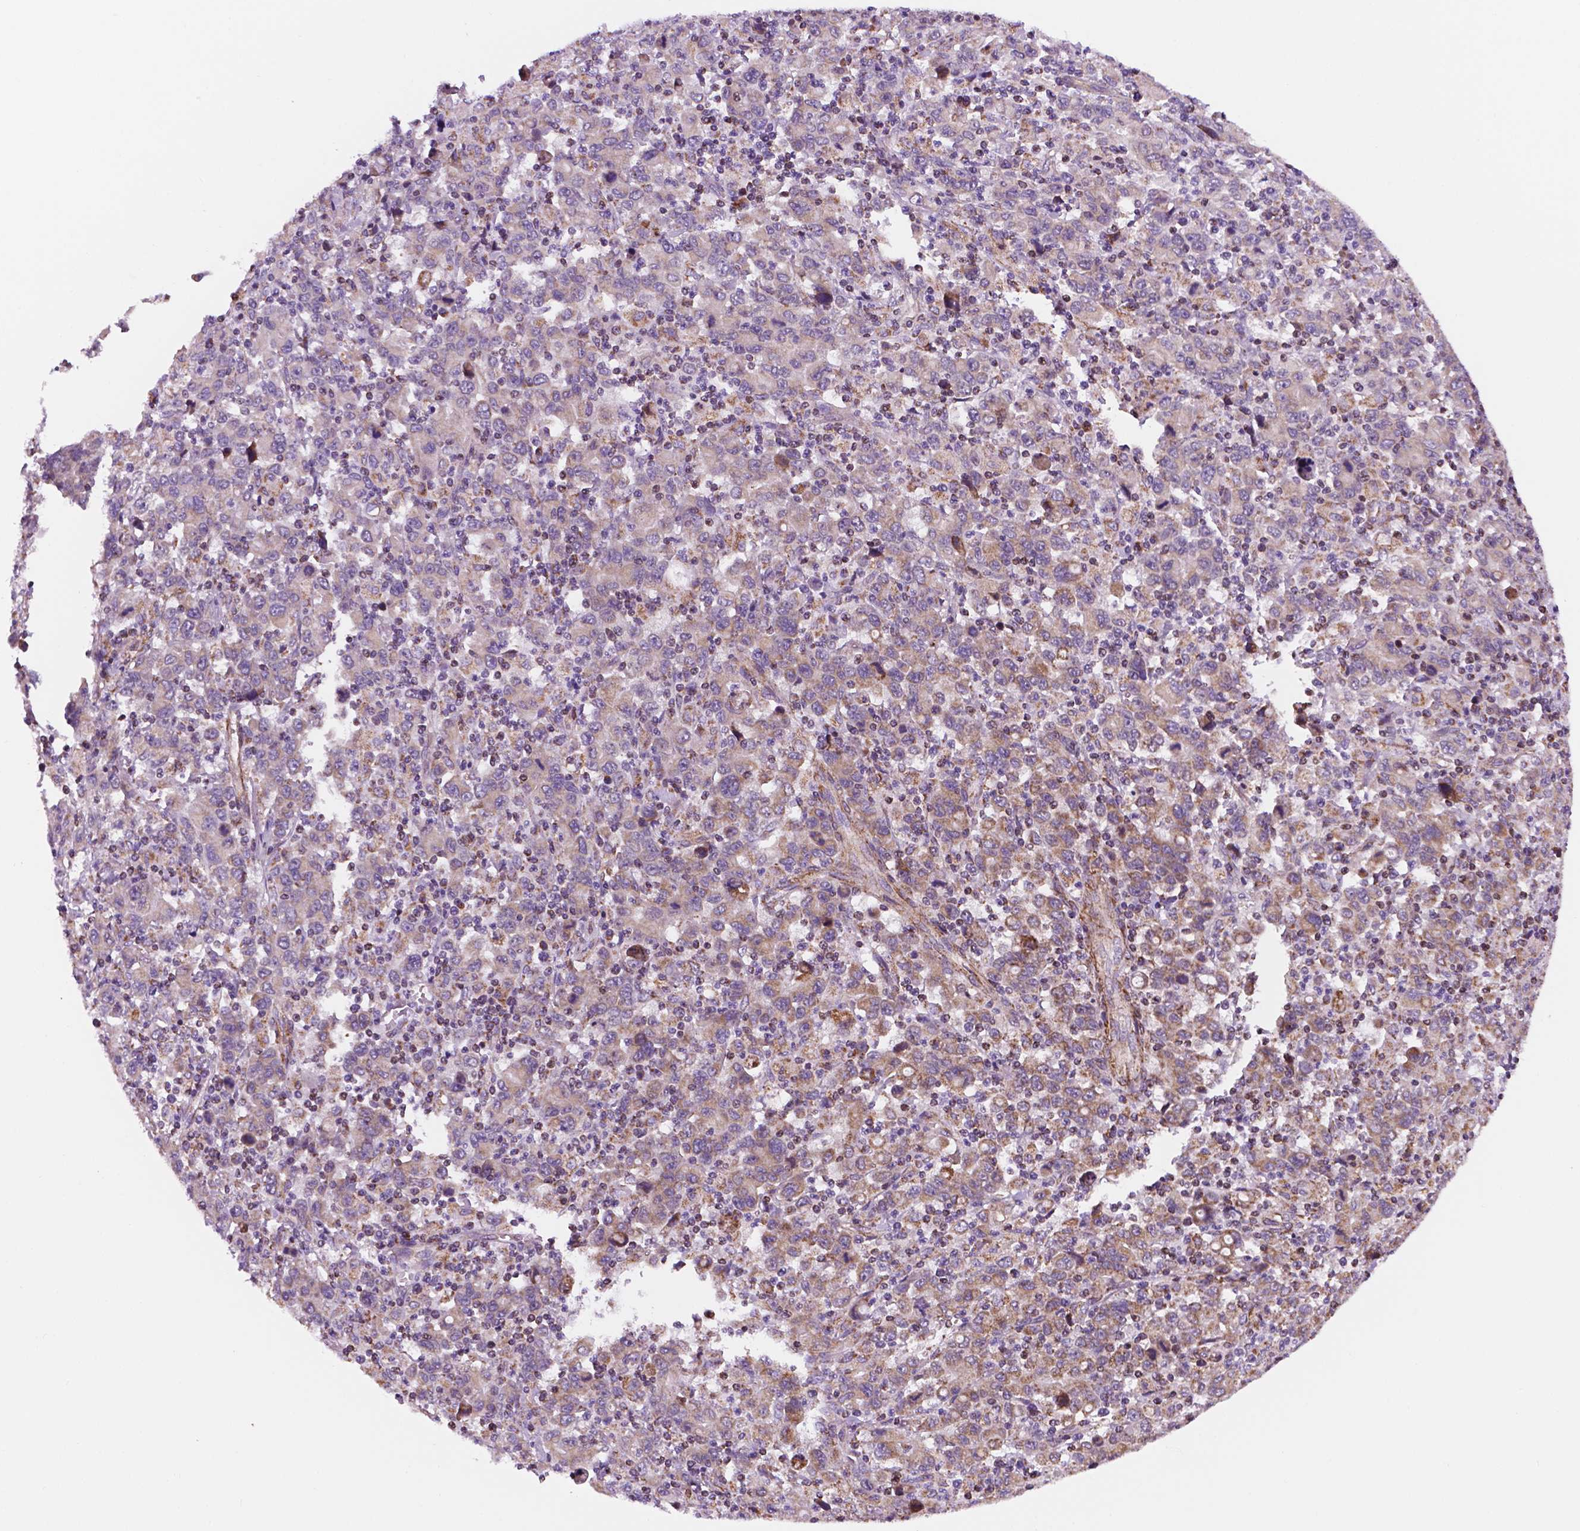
{"staining": {"intensity": "weak", "quantity": ">75%", "location": "cytoplasmic/membranous"}, "tissue": "stomach cancer", "cell_type": "Tumor cells", "image_type": "cancer", "snomed": [{"axis": "morphology", "description": "Adenocarcinoma, NOS"}, {"axis": "topography", "description": "Stomach, upper"}], "caption": "Stomach cancer stained with DAB IHC displays low levels of weak cytoplasmic/membranous staining in approximately >75% of tumor cells. The staining is performed using DAB (3,3'-diaminobenzidine) brown chromogen to label protein expression. The nuclei are counter-stained blue using hematoxylin.", "gene": "GEMIN4", "patient": {"sex": "male", "age": 69}}